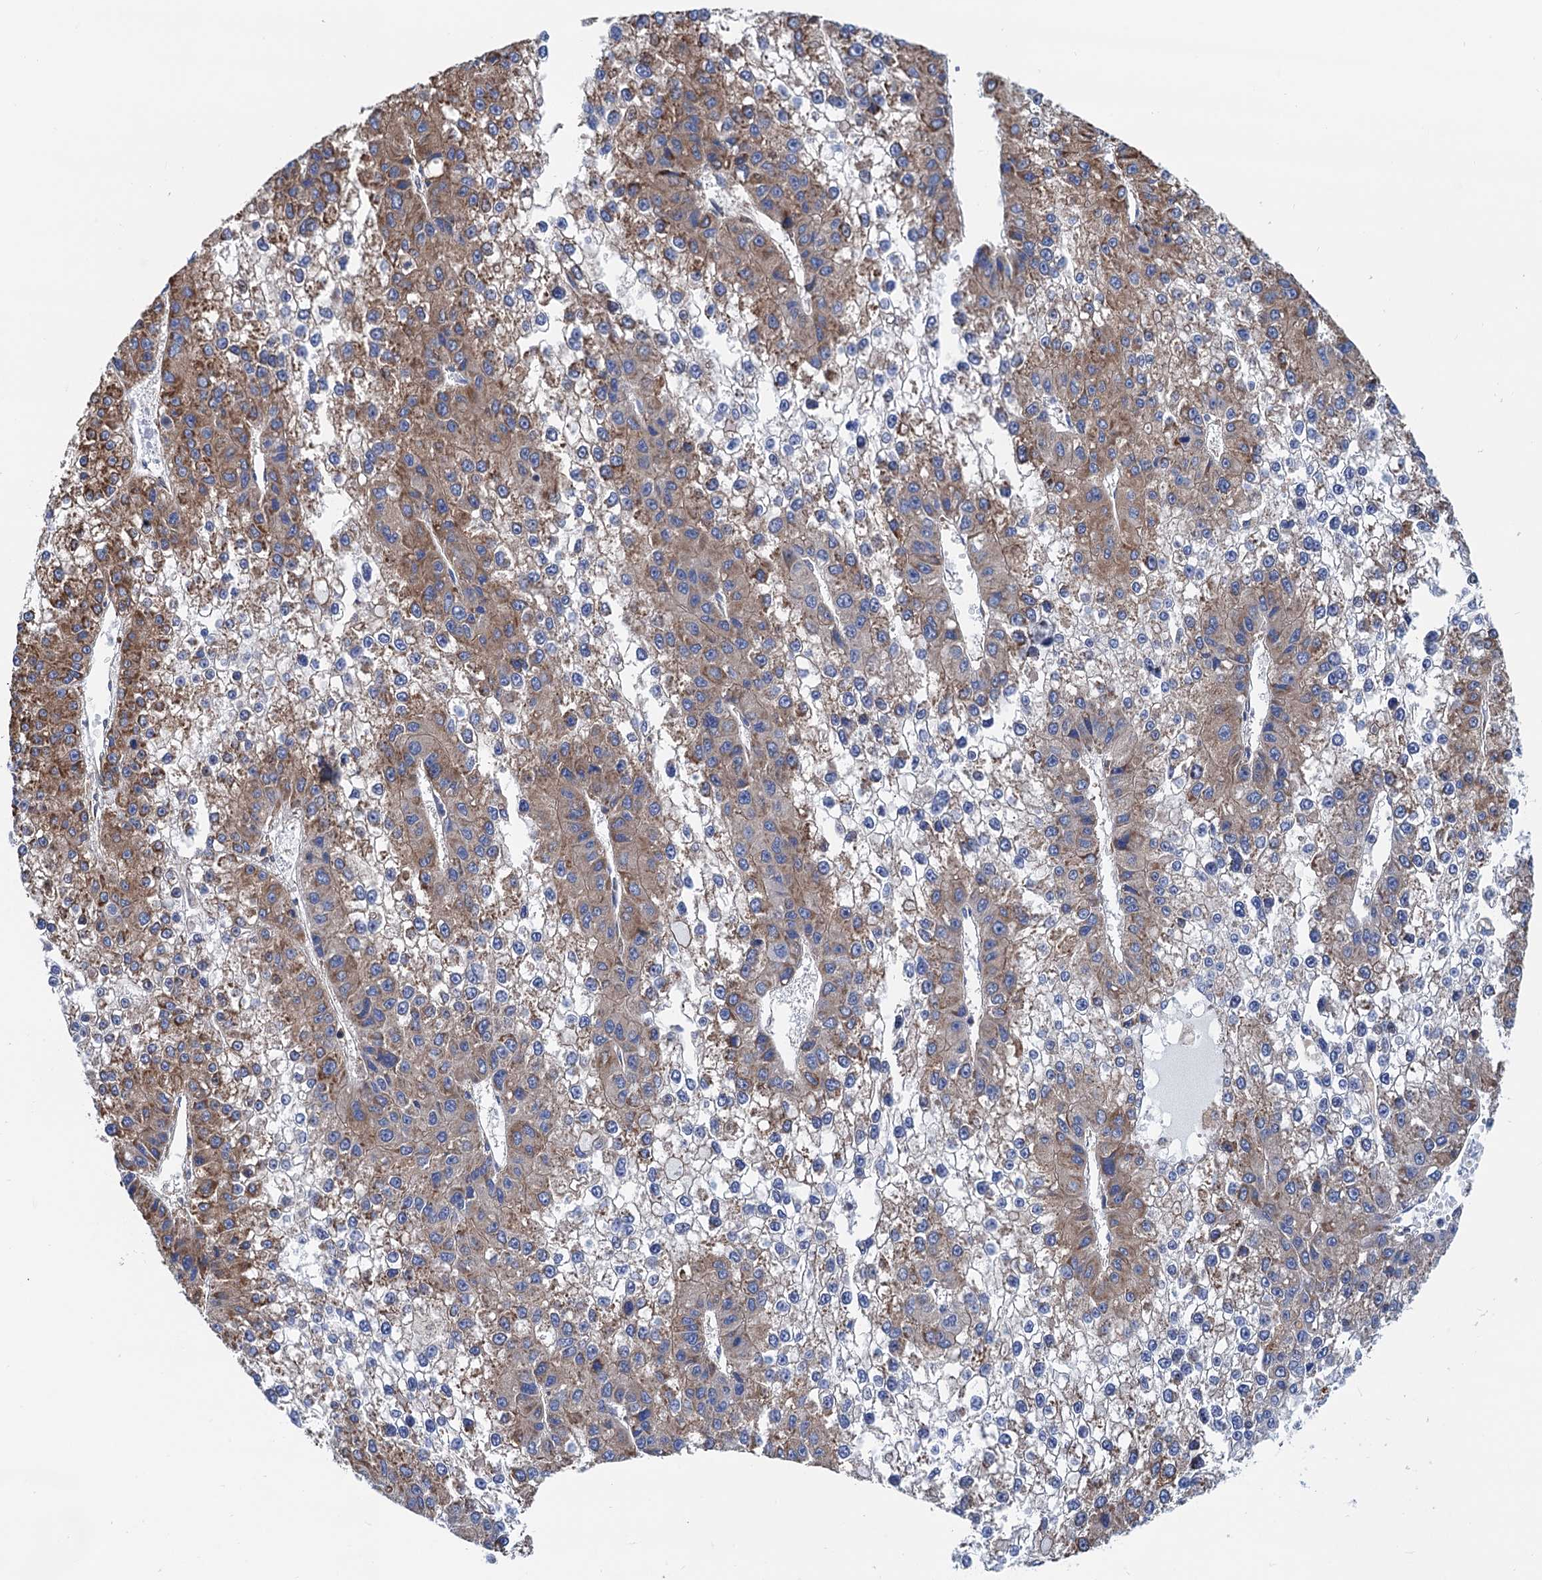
{"staining": {"intensity": "moderate", "quantity": "25%-75%", "location": "cytoplasmic/membranous"}, "tissue": "liver cancer", "cell_type": "Tumor cells", "image_type": "cancer", "snomed": [{"axis": "morphology", "description": "Carcinoma, Hepatocellular, NOS"}, {"axis": "topography", "description": "Liver"}], "caption": "Hepatocellular carcinoma (liver) stained for a protein (brown) shows moderate cytoplasmic/membranous positive staining in approximately 25%-75% of tumor cells.", "gene": "SLC12A7", "patient": {"sex": "female", "age": 73}}